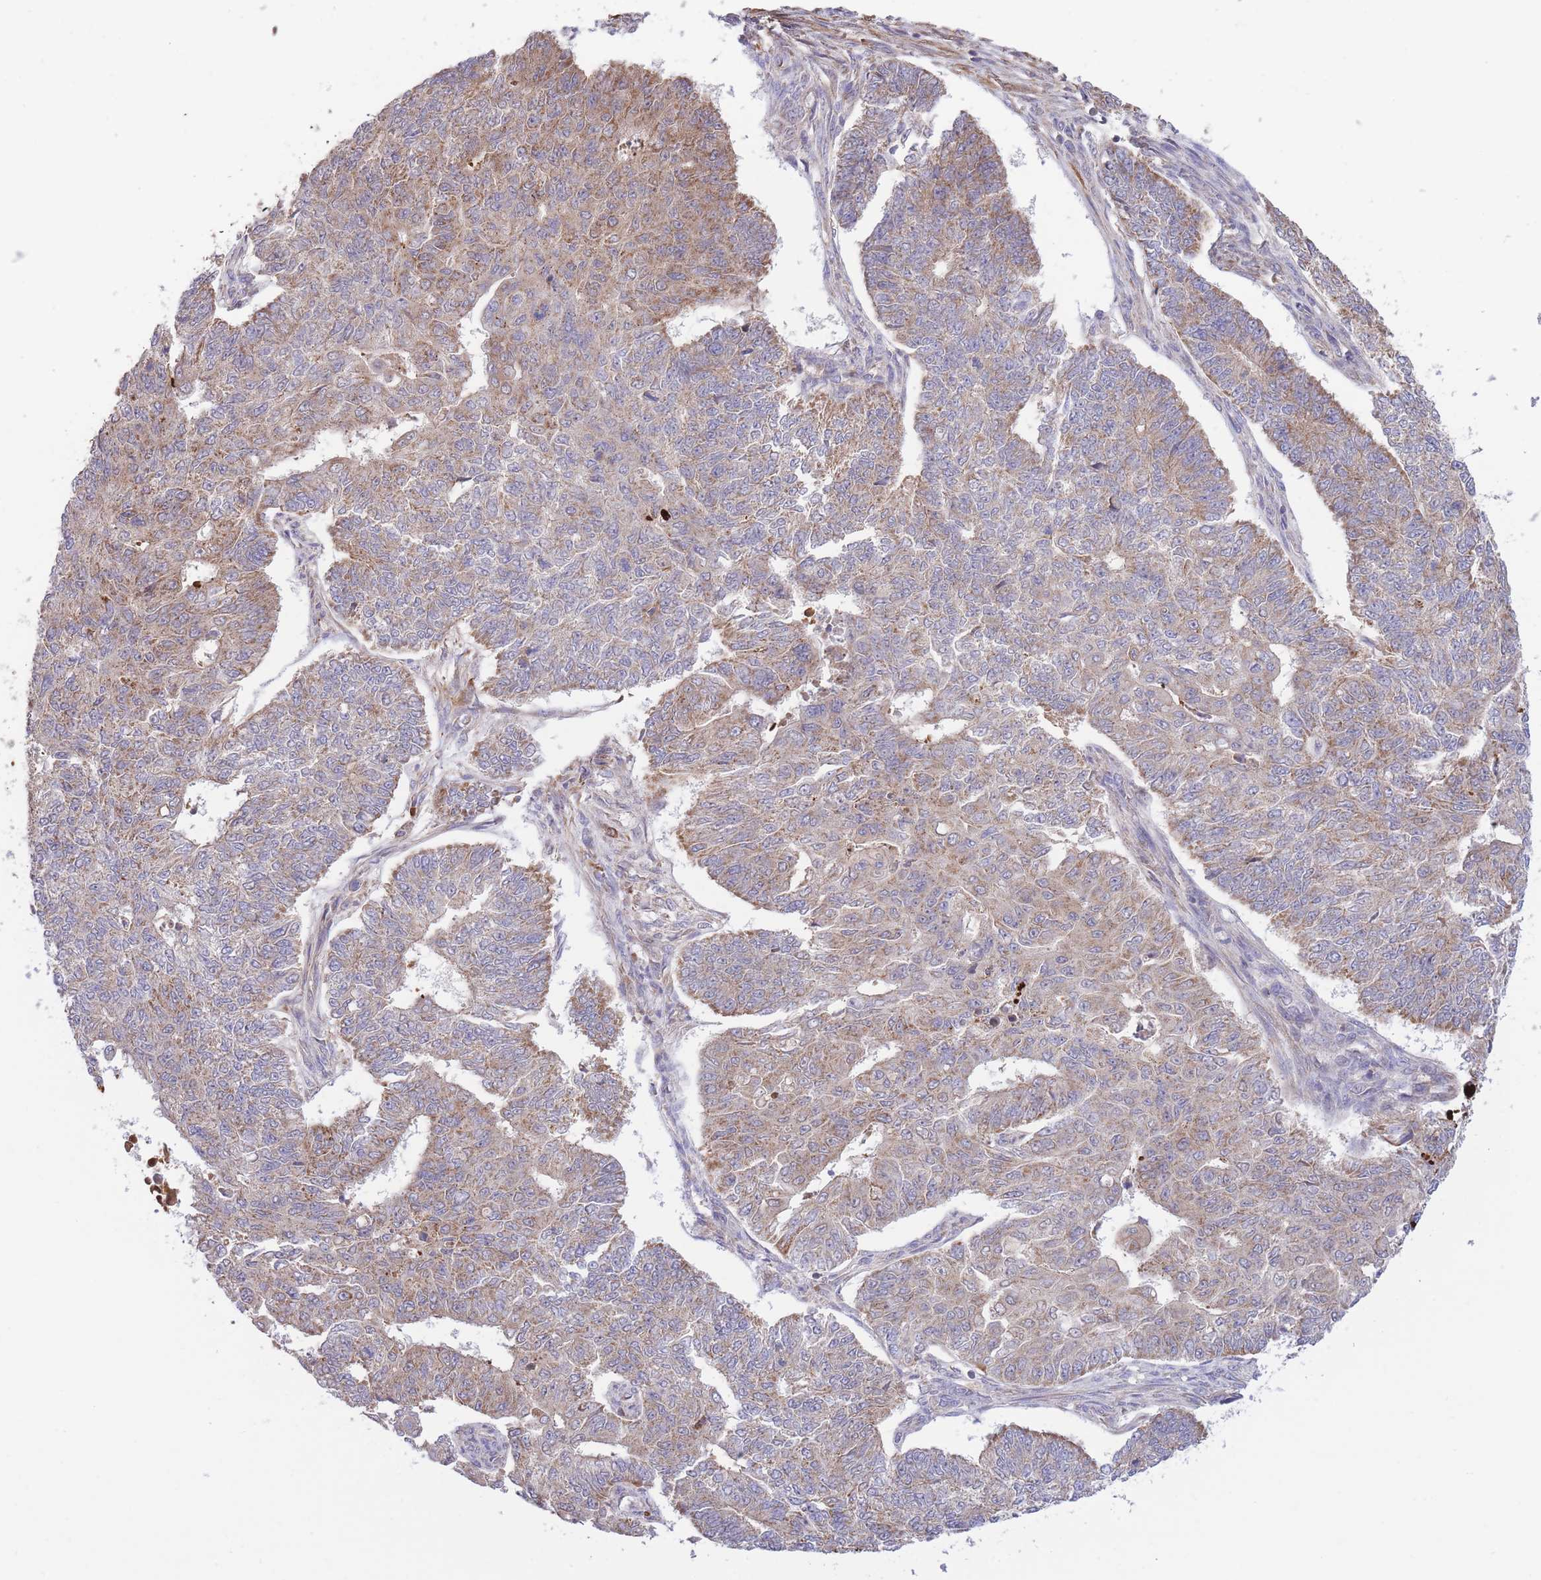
{"staining": {"intensity": "weak", "quantity": ">75%", "location": "cytoplasmic/membranous"}, "tissue": "endometrial cancer", "cell_type": "Tumor cells", "image_type": "cancer", "snomed": [{"axis": "morphology", "description": "Adenocarcinoma, NOS"}, {"axis": "topography", "description": "Endometrium"}], "caption": "Brown immunohistochemical staining in human endometrial adenocarcinoma shows weak cytoplasmic/membranous positivity in approximately >75% of tumor cells.", "gene": "ATP13A2", "patient": {"sex": "female", "age": 32}}